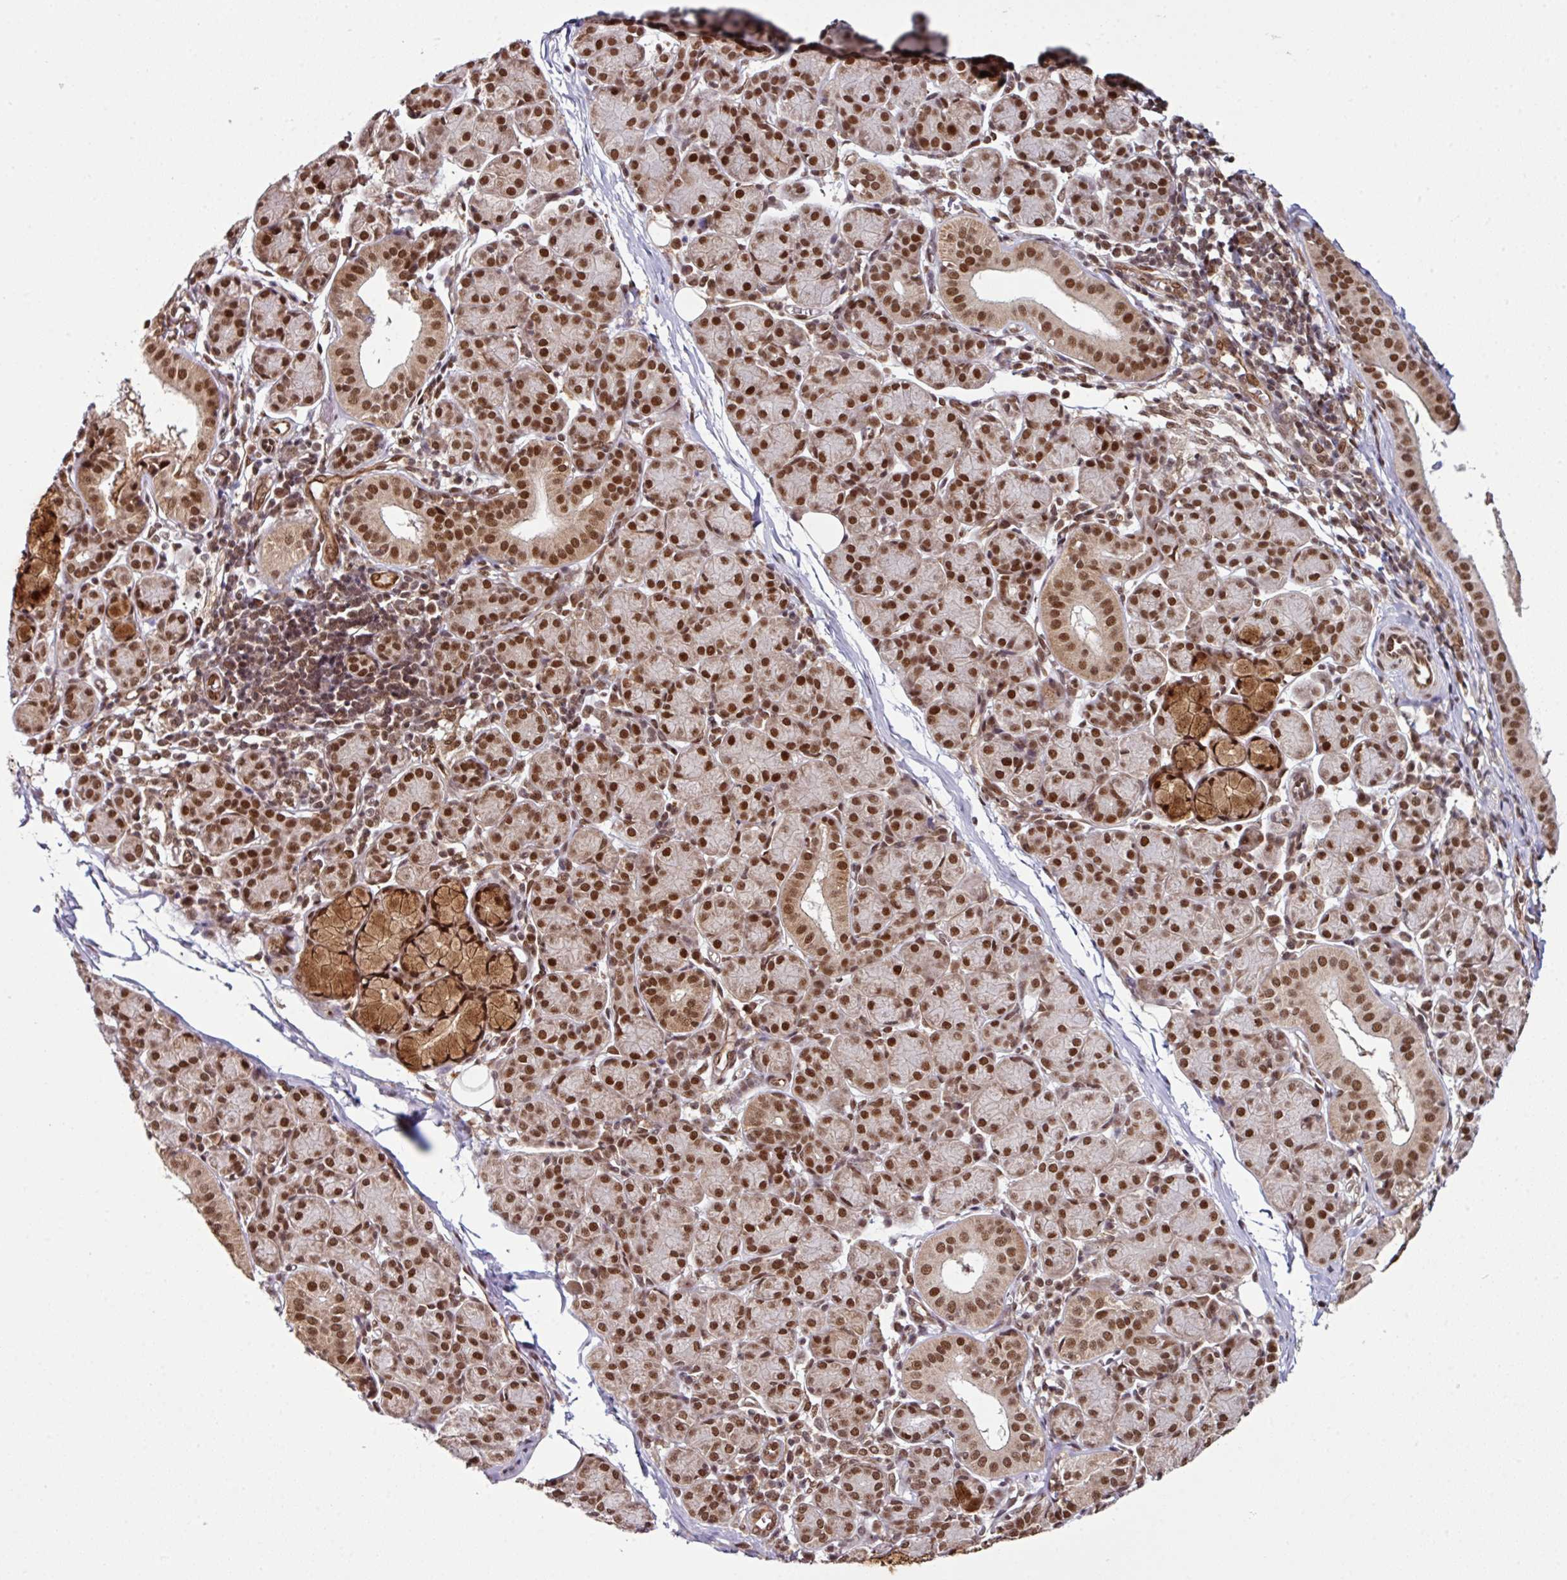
{"staining": {"intensity": "moderate", "quantity": ">75%", "location": "cytoplasmic/membranous,nuclear"}, "tissue": "salivary gland", "cell_type": "Glandular cells", "image_type": "normal", "snomed": [{"axis": "morphology", "description": "Normal tissue, NOS"}, {"axis": "morphology", "description": "Inflammation, NOS"}, {"axis": "topography", "description": "Lymph node"}, {"axis": "topography", "description": "Salivary gland"}], "caption": "Protein expression by immunohistochemistry reveals moderate cytoplasmic/membranous,nuclear staining in about >75% of glandular cells in benign salivary gland.", "gene": "MORF4L2", "patient": {"sex": "male", "age": 3}}